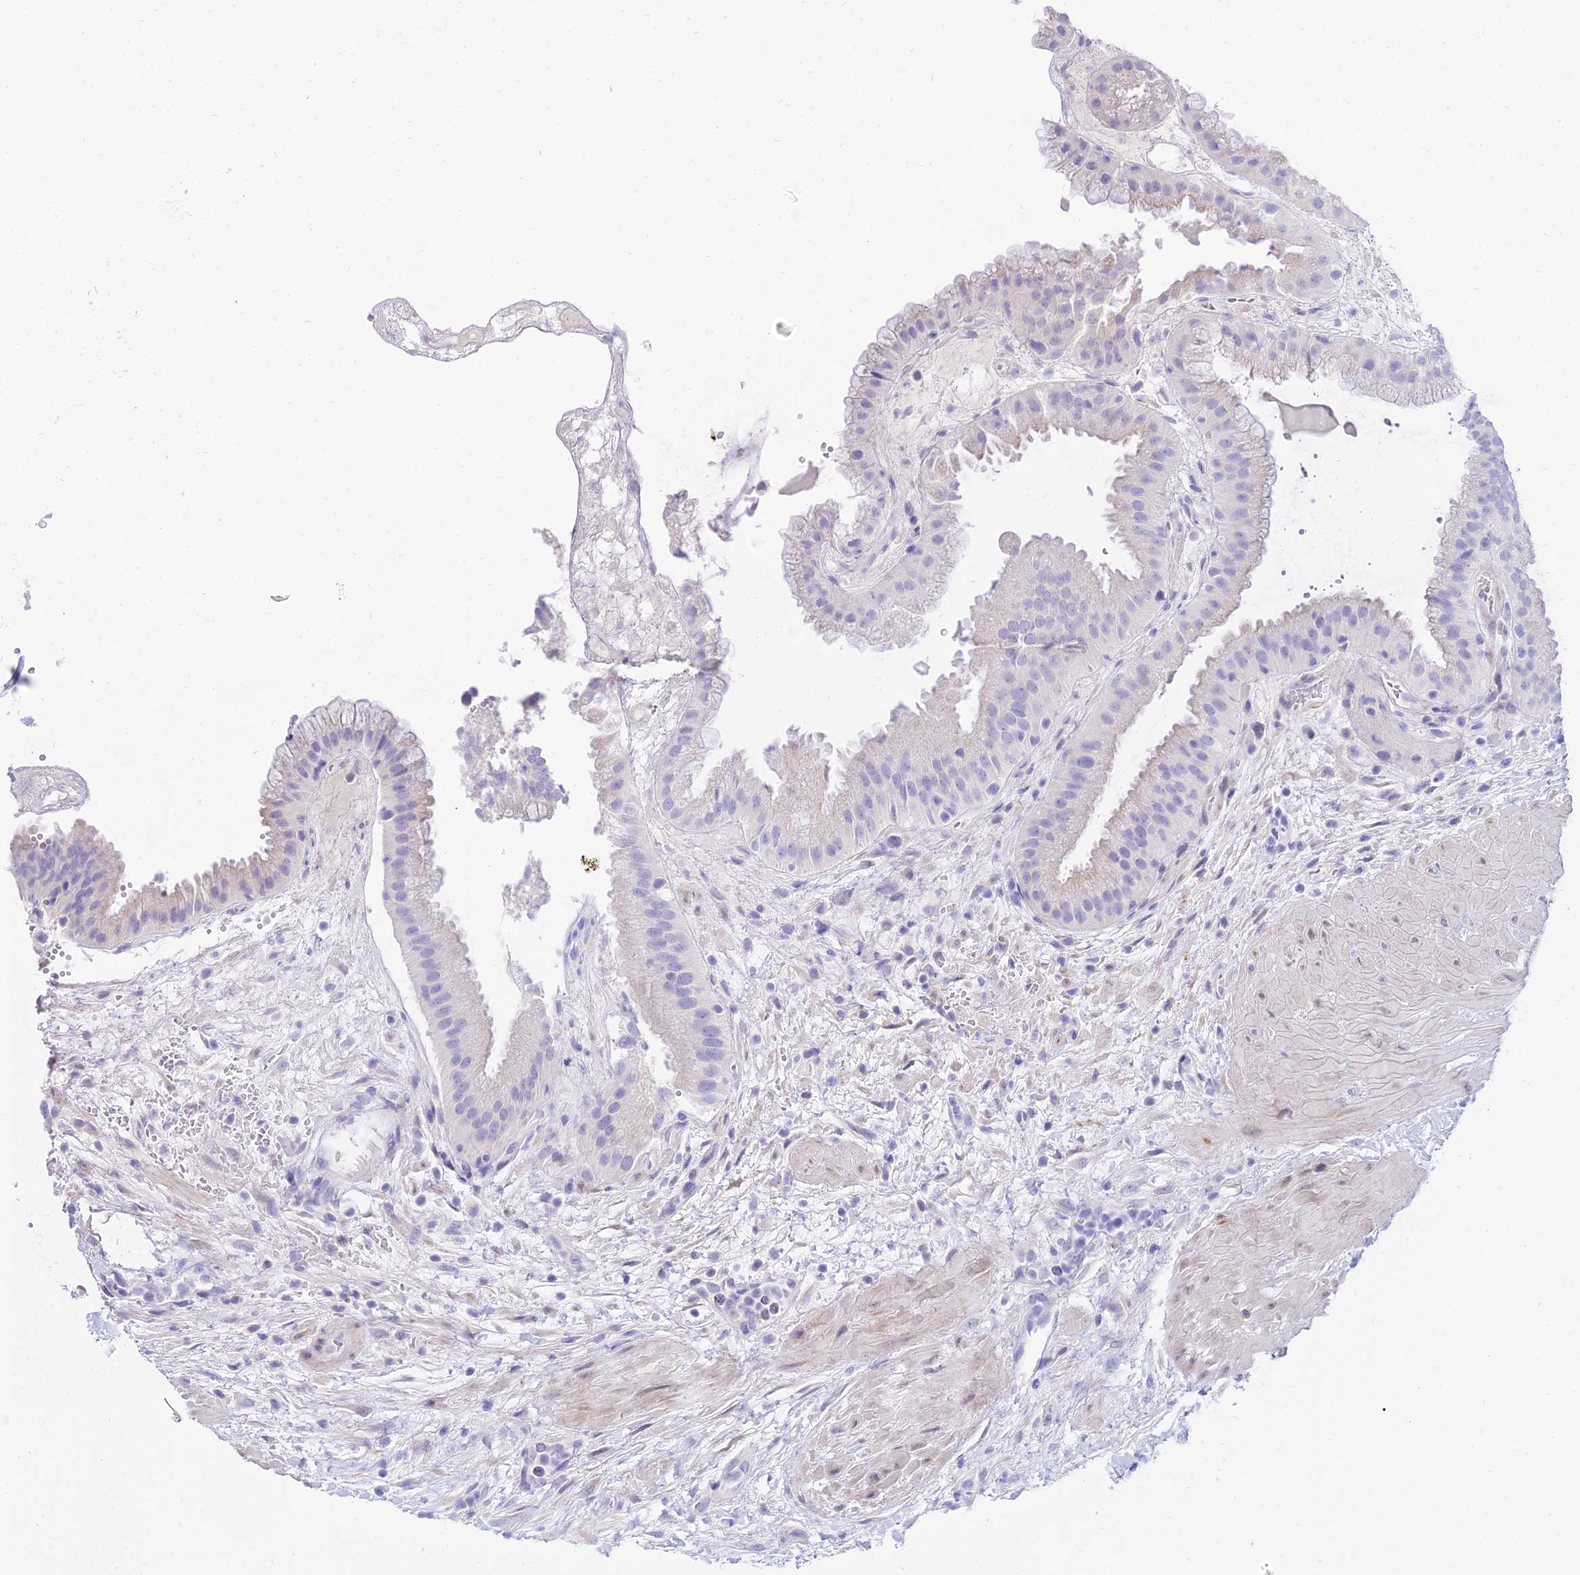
{"staining": {"intensity": "negative", "quantity": "none", "location": "none"}, "tissue": "gallbladder", "cell_type": "Glandular cells", "image_type": "normal", "snomed": [{"axis": "morphology", "description": "Normal tissue, NOS"}, {"axis": "topography", "description": "Gallbladder"}], "caption": "Human gallbladder stained for a protein using IHC reveals no expression in glandular cells.", "gene": "TAC3", "patient": {"sex": "male", "age": 66}}